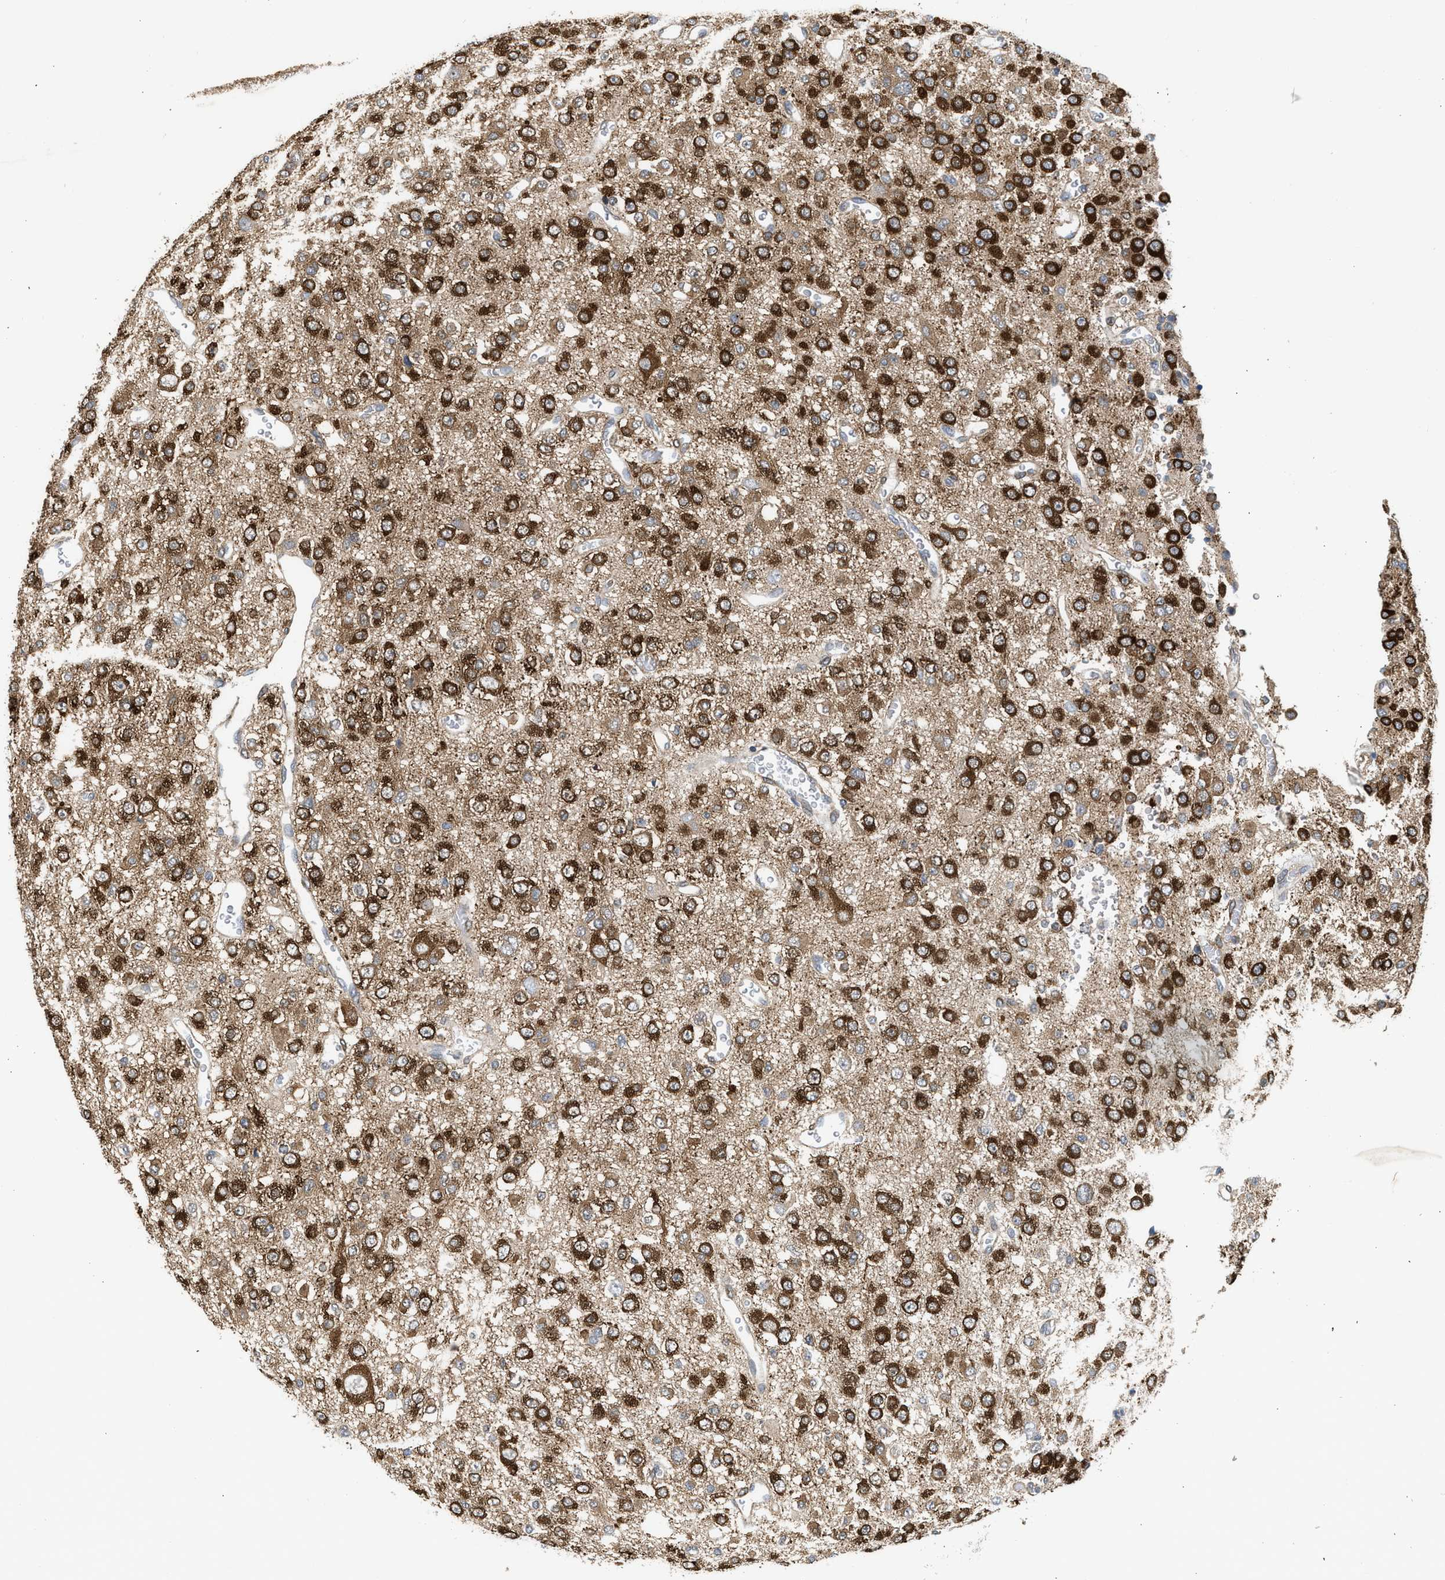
{"staining": {"intensity": "strong", "quantity": ">75%", "location": "cytoplasmic/membranous"}, "tissue": "glioma", "cell_type": "Tumor cells", "image_type": "cancer", "snomed": [{"axis": "morphology", "description": "Glioma, malignant, Low grade"}, {"axis": "topography", "description": "Brain"}], "caption": "Immunohistochemical staining of malignant glioma (low-grade) demonstrates high levels of strong cytoplasmic/membranous expression in about >75% of tumor cells.", "gene": "POLG2", "patient": {"sex": "male", "age": 38}}